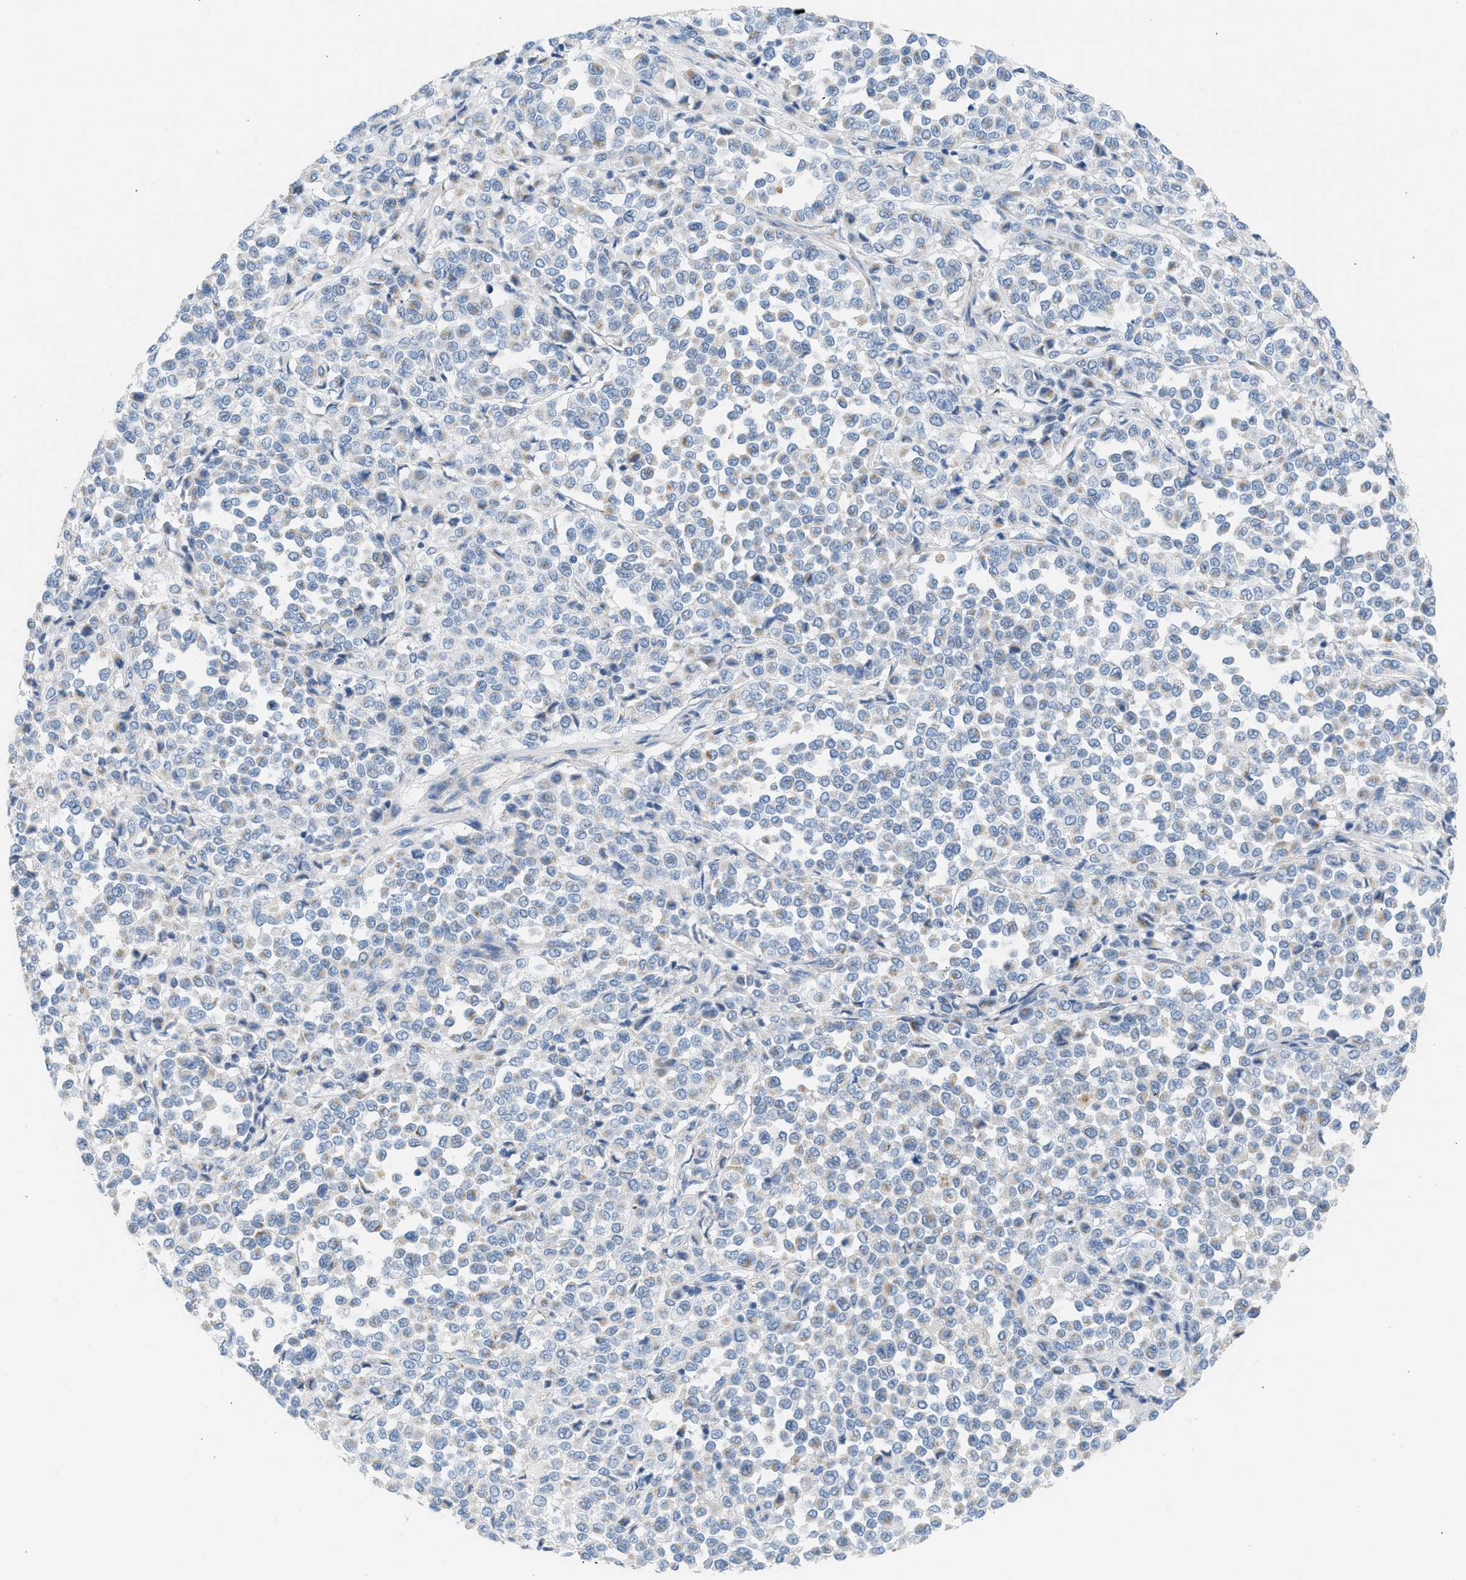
{"staining": {"intensity": "weak", "quantity": "<25%", "location": "cytoplasmic/membranous"}, "tissue": "melanoma", "cell_type": "Tumor cells", "image_type": "cancer", "snomed": [{"axis": "morphology", "description": "Malignant melanoma, Metastatic site"}, {"axis": "topography", "description": "Pancreas"}], "caption": "Photomicrograph shows no protein staining in tumor cells of malignant melanoma (metastatic site) tissue.", "gene": "NDUFS8", "patient": {"sex": "female", "age": 30}}